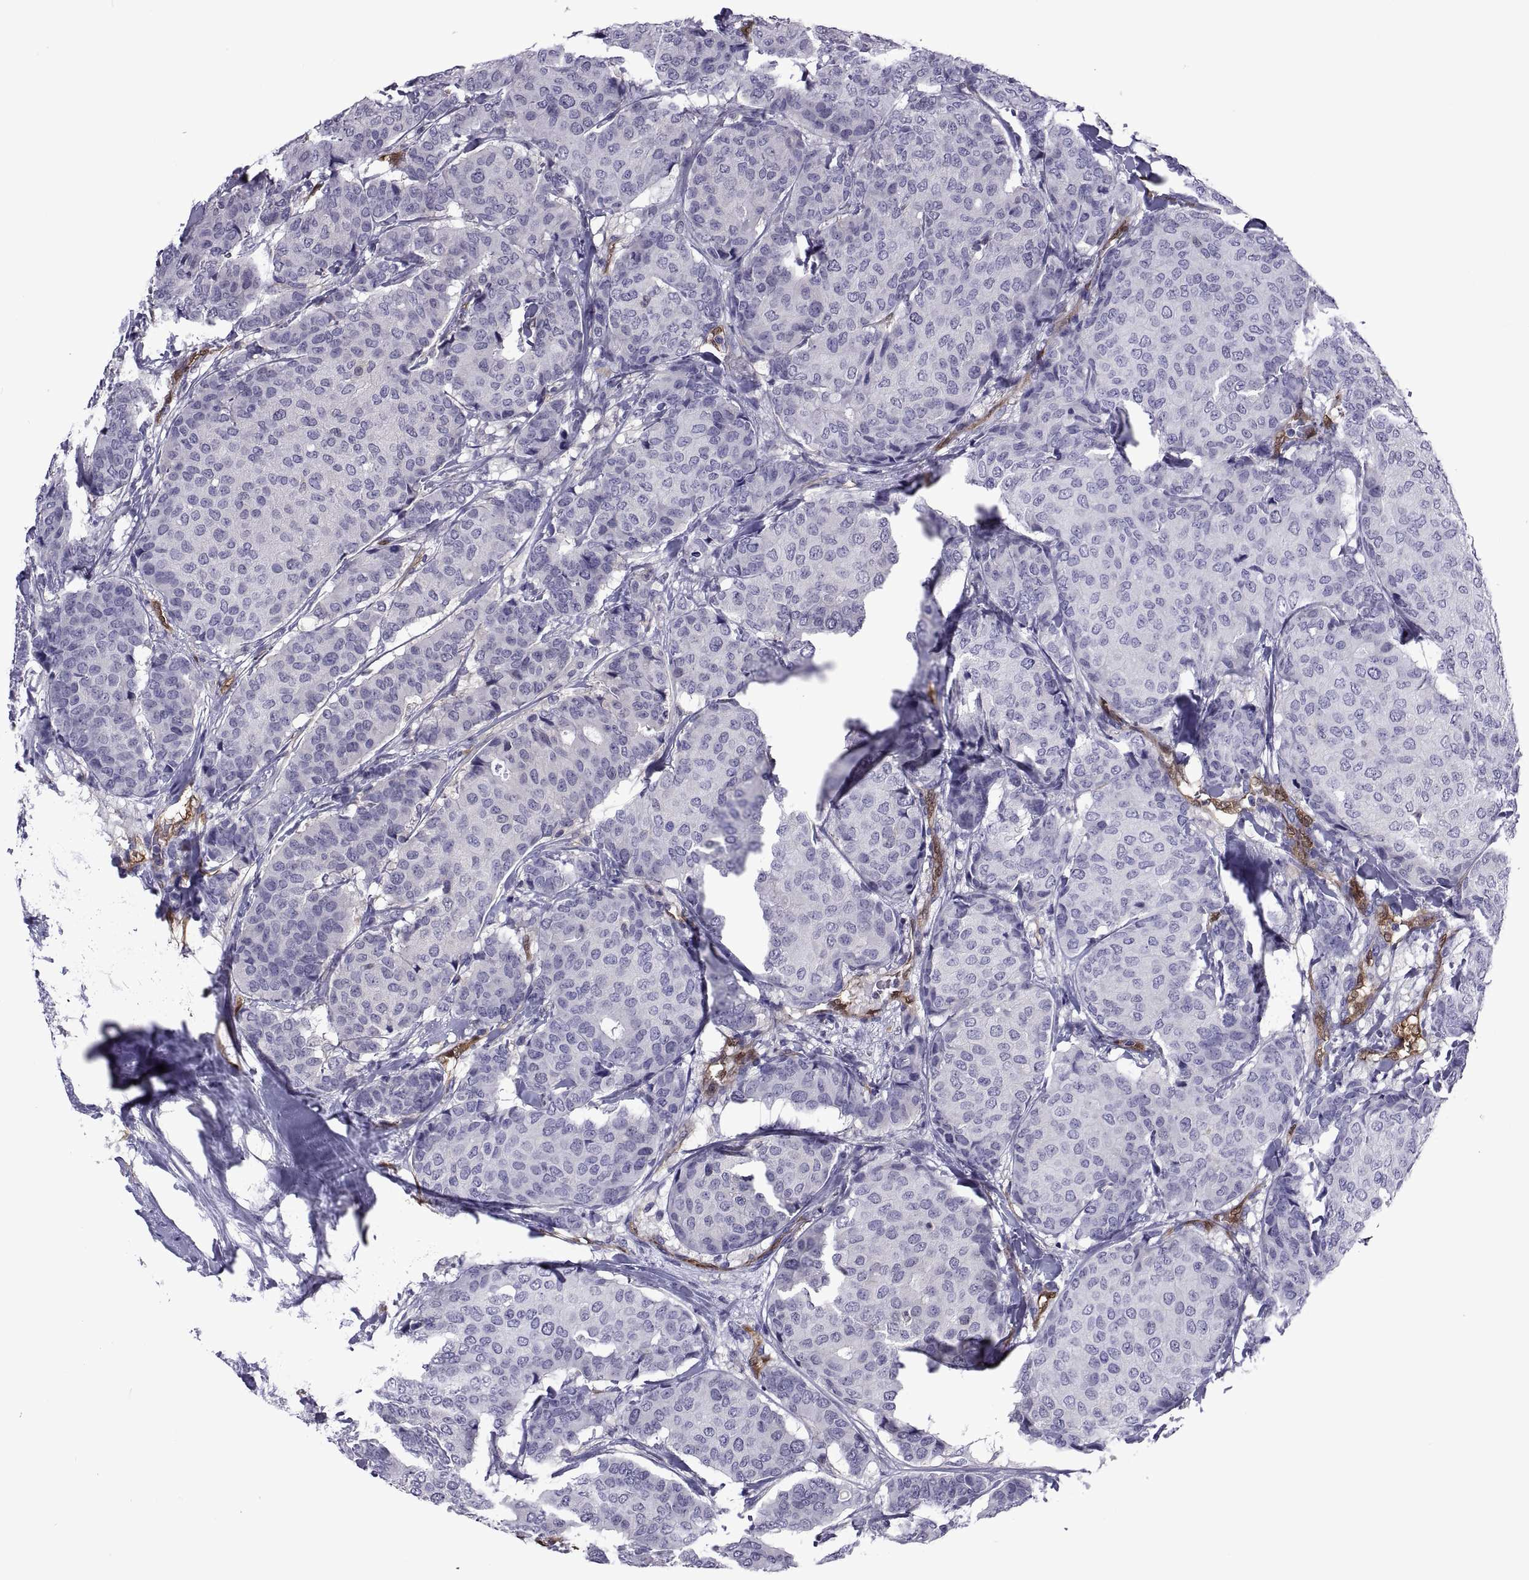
{"staining": {"intensity": "negative", "quantity": "none", "location": "none"}, "tissue": "breast cancer", "cell_type": "Tumor cells", "image_type": "cancer", "snomed": [{"axis": "morphology", "description": "Duct carcinoma"}, {"axis": "topography", "description": "Breast"}], "caption": "Photomicrograph shows no significant protein staining in tumor cells of breast intraductal carcinoma.", "gene": "LCN9", "patient": {"sex": "female", "age": 75}}